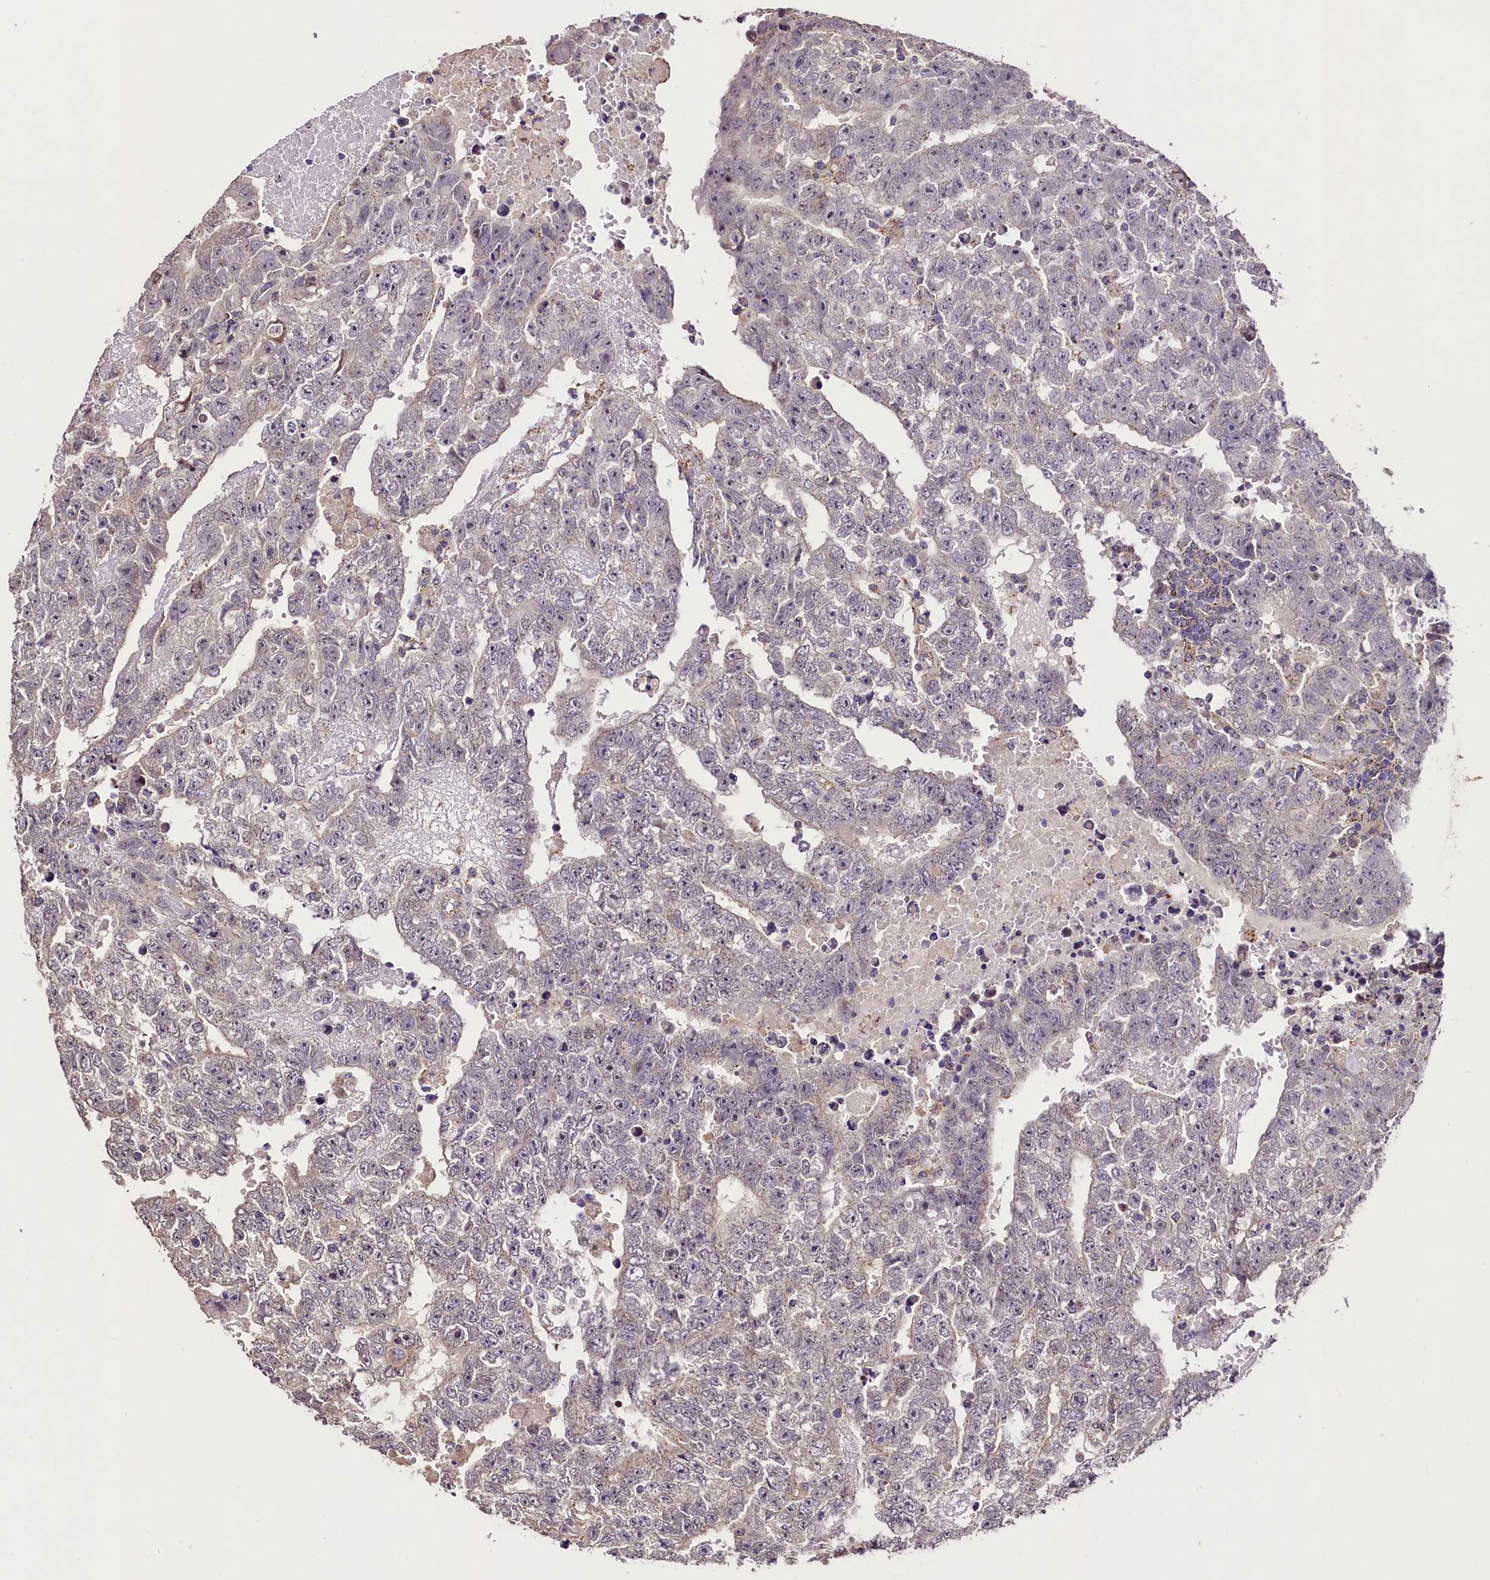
{"staining": {"intensity": "negative", "quantity": "none", "location": "none"}, "tissue": "testis cancer", "cell_type": "Tumor cells", "image_type": "cancer", "snomed": [{"axis": "morphology", "description": "Carcinoma, Embryonal, NOS"}, {"axis": "topography", "description": "Testis"}], "caption": "Testis cancer (embryonal carcinoma) was stained to show a protein in brown. There is no significant positivity in tumor cells.", "gene": "PALM", "patient": {"sex": "male", "age": 25}}